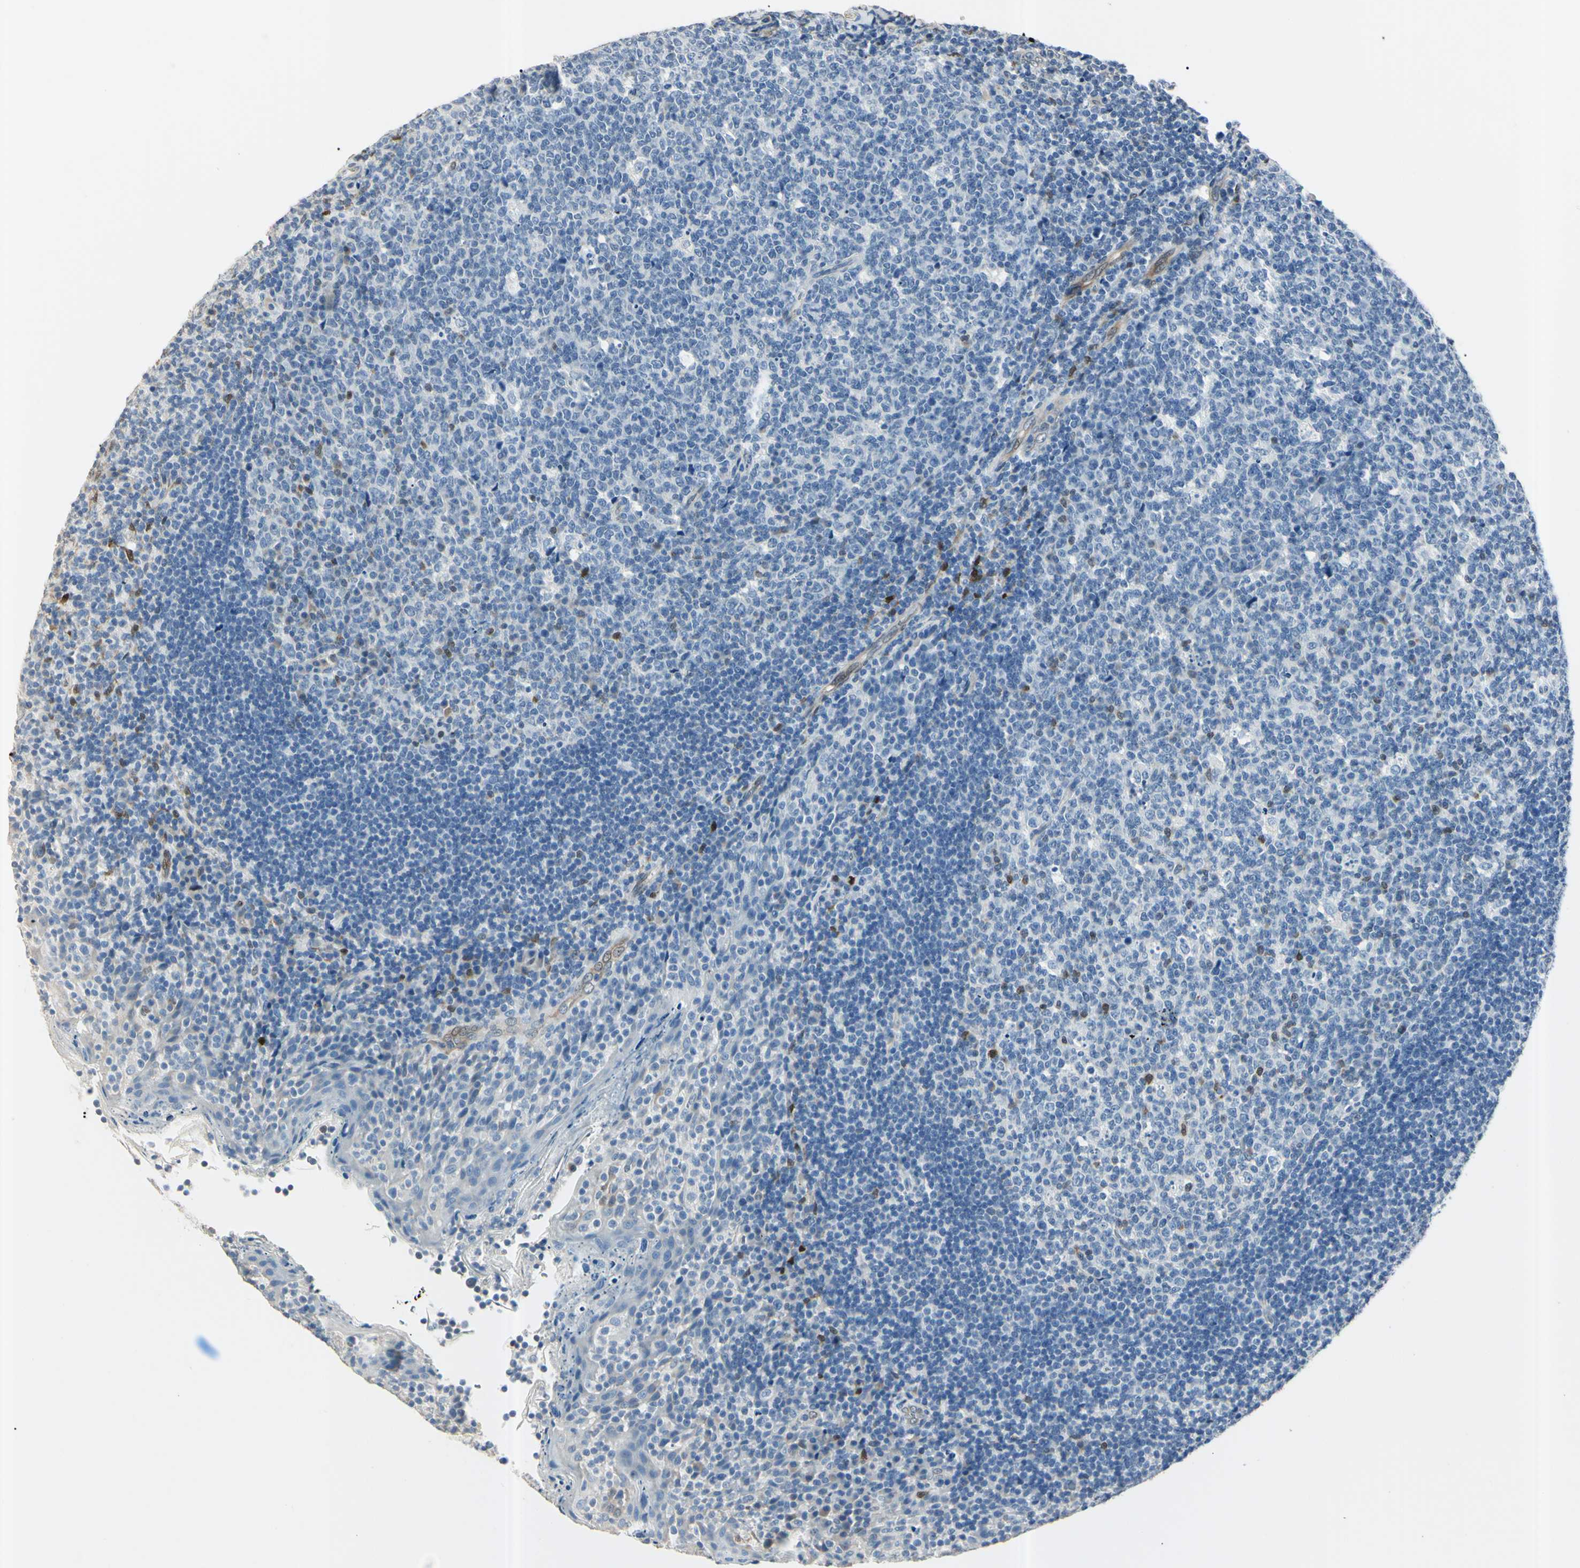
{"staining": {"intensity": "negative", "quantity": "none", "location": "none"}, "tissue": "tonsil", "cell_type": "Germinal center cells", "image_type": "normal", "snomed": [{"axis": "morphology", "description": "Normal tissue, NOS"}, {"axis": "topography", "description": "Tonsil"}], "caption": "Immunohistochemical staining of benign tonsil exhibits no significant staining in germinal center cells.", "gene": "AKR1C3", "patient": {"sex": "male", "age": 17}}